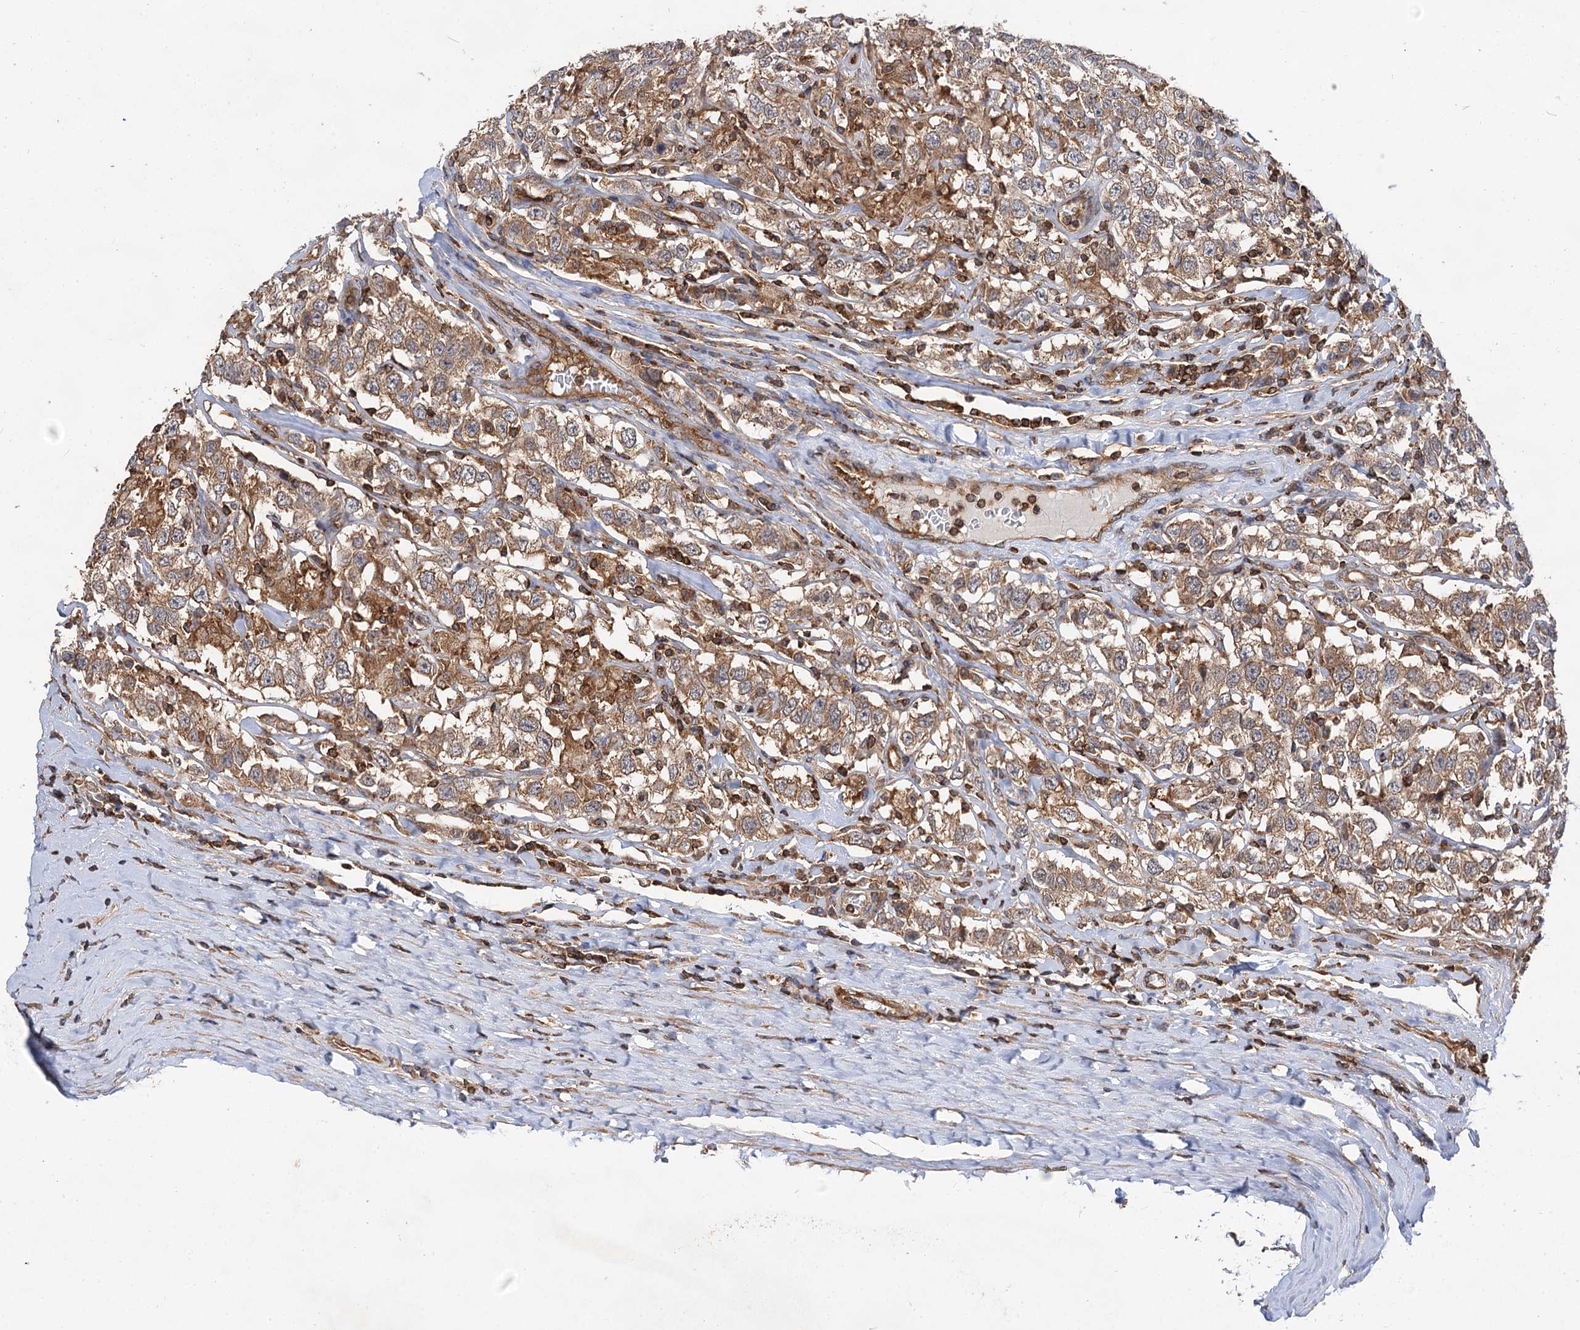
{"staining": {"intensity": "moderate", "quantity": ">75%", "location": "cytoplasmic/membranous"}, "tissue": "testis cancer", "cell_type": "Tumor cells", "image_type": "cancer", "snomed": [{"axis": "morphology", "description": "Seminoma, NOS"}, {"axis": "topography", "description": "Testis"}], "caption": "Protein analysis of testis cancer tissue shows moderate cytoplasmic/membranous expression in approximately >75% of tumor cells.", "gene": "PACS1", "patient": {"sex": "male", "age": 41}}